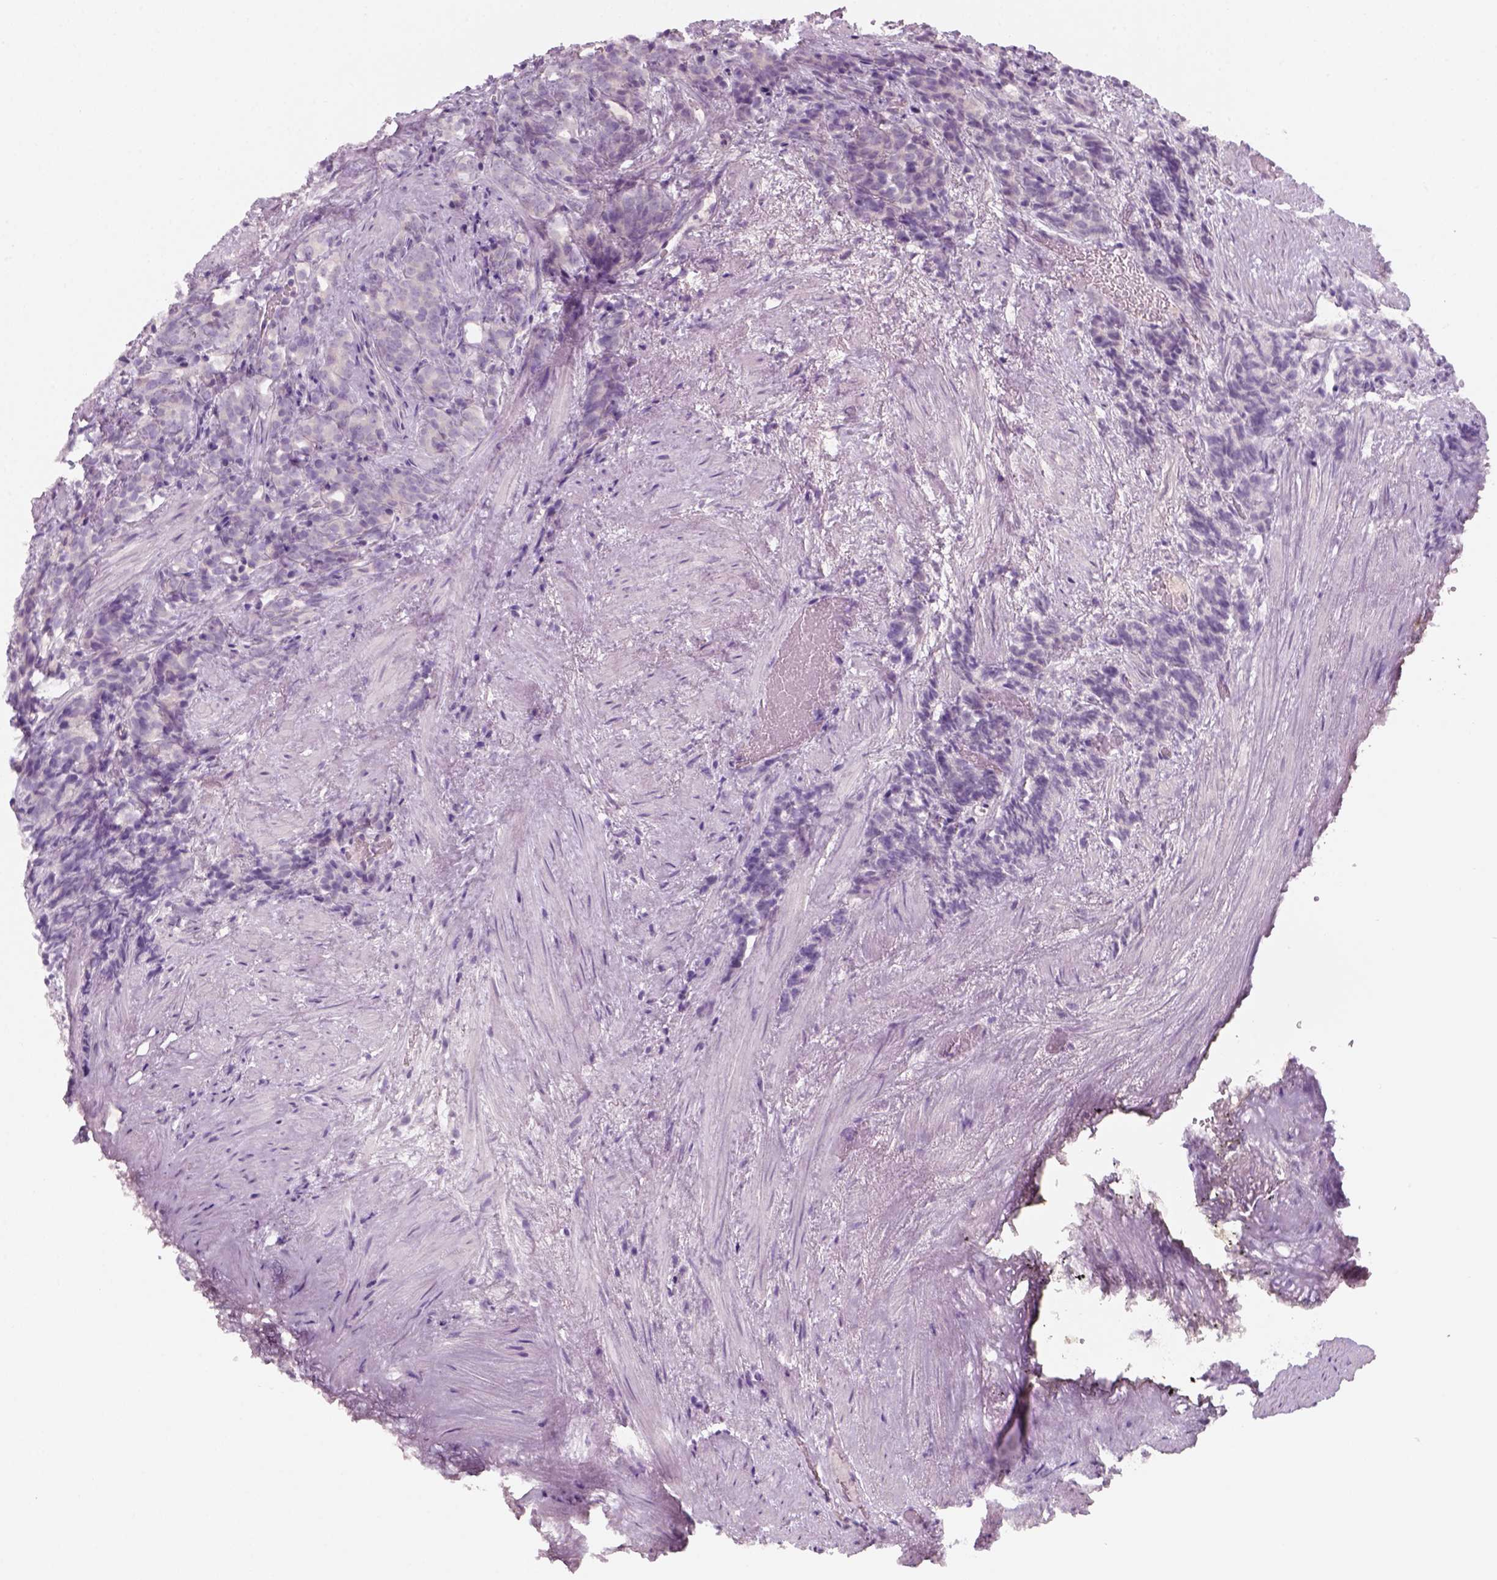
{"staining": {"intensity": "negative", "quantity": "none", "location": "none"}, "tissue": "prostate cancer", "cell_type": "Tumor cells", "image_type": "cancer", "snomed": [{"axis": "morphology", "description": "Adenocarcinoma, High grade"}, {"axis": "topography", "description": "Prostate"}], "caption": "A high-resolution micrograph shows immunohistochemistry (IHC) staining of prostate cancer (adenocarcinoma (high-grade)), which shows no significant staining in tumor cells.", "gene": "KRT25", "patient": {"sex": "male", "age": 84}}